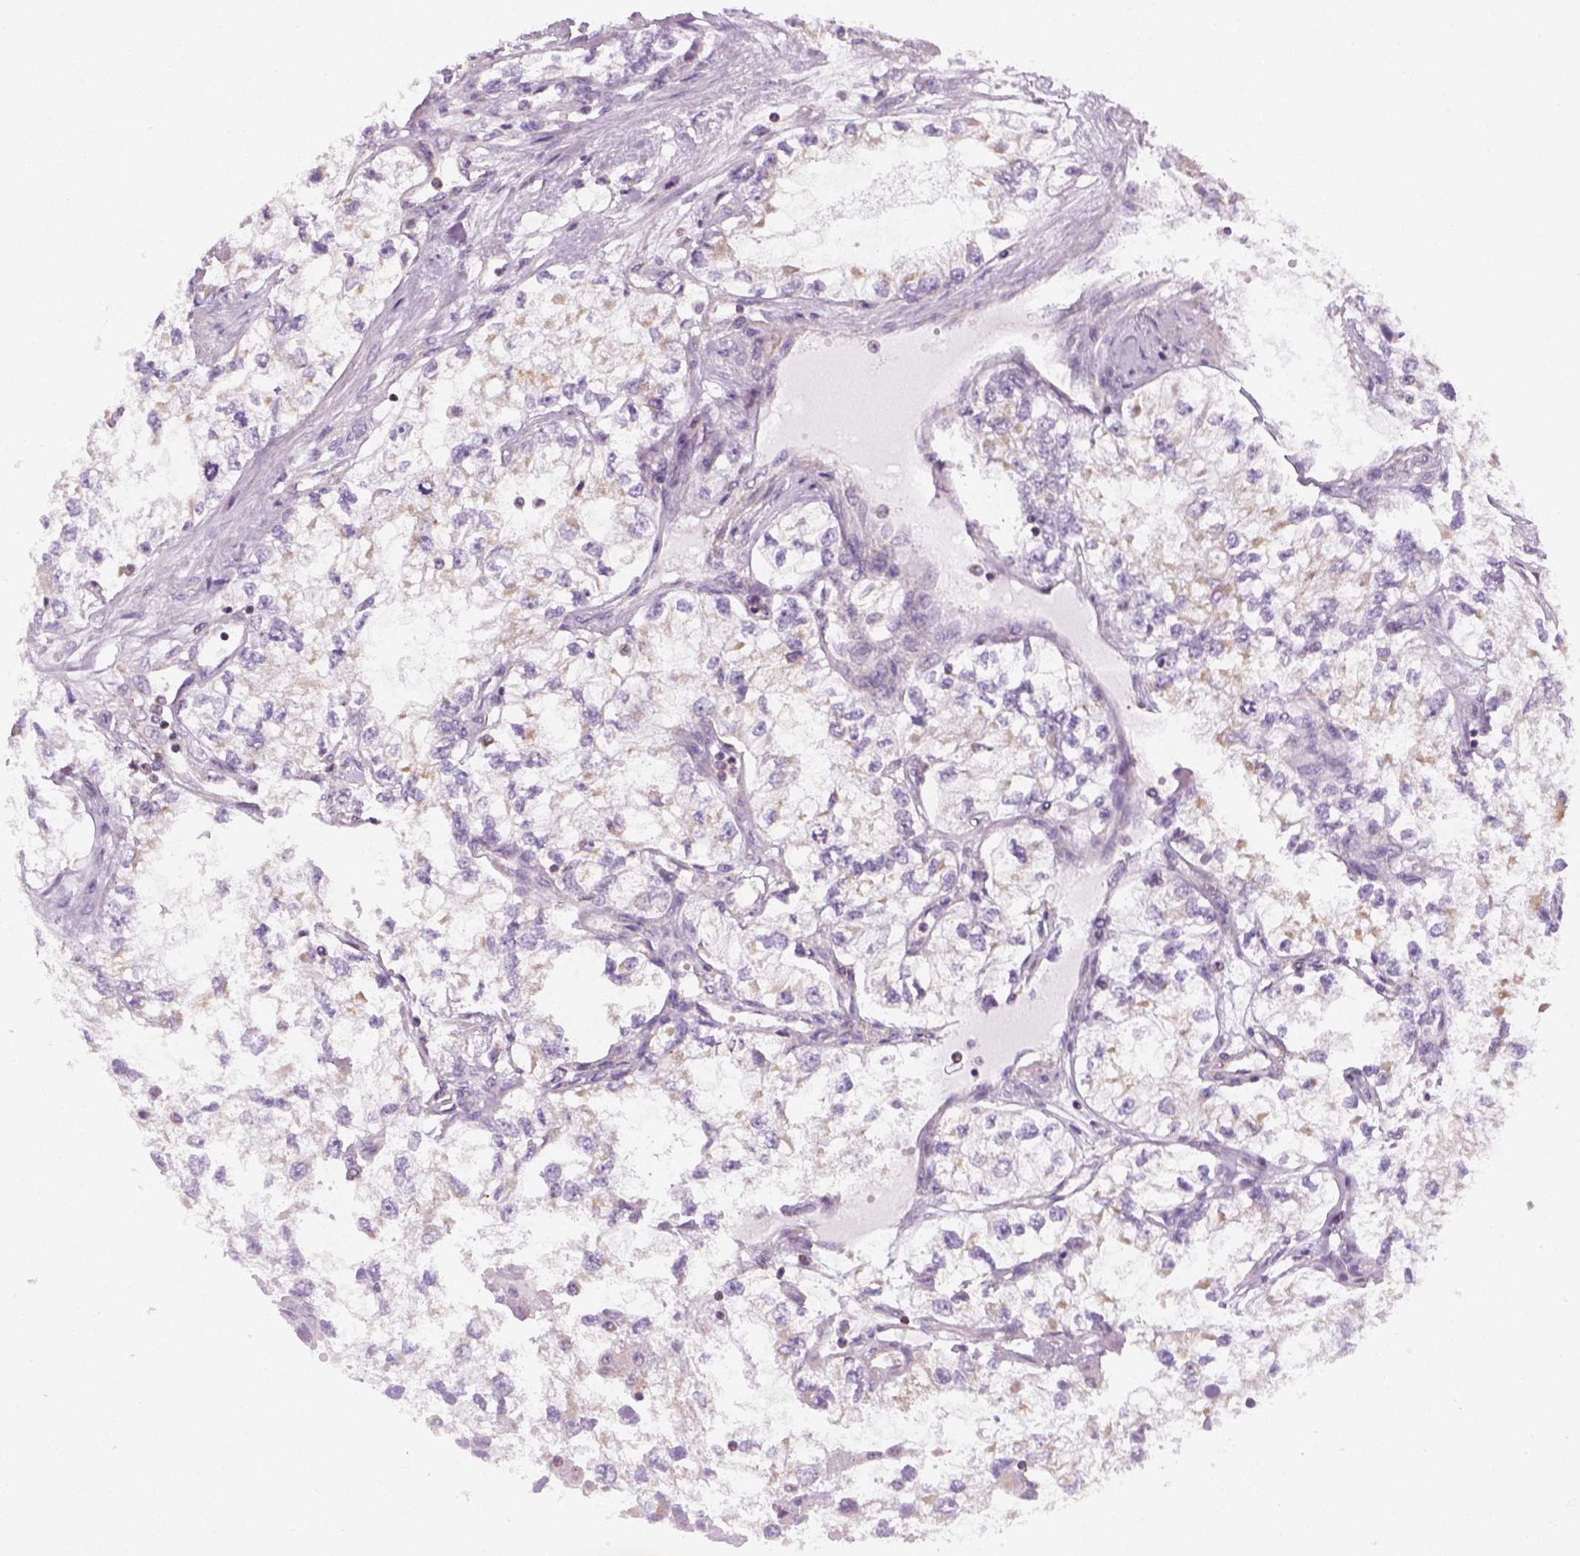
{"staining": {"intensity": "weak", "quantity": "<25%", "location": "cytoplasmic/membranous"}, "tissue": "renal cancer", "cell_type": "Tumor cells", "image_type": "cancer", "snomed": [{"axis": "morphology", "description": "Adenocarcinoma, NOS"}, {"axis": "topography", "description": "Kidney"}], "caption": "An immunohistochemistry (IHC) histopathology image of renal adenocarcinoma is shown. There is no staining in tumor cells of renal adenocarcinoma. (DAB IHC, high magnification).", "gene": "AWAT2", "patient": {"sex": "female", "age": 59}}